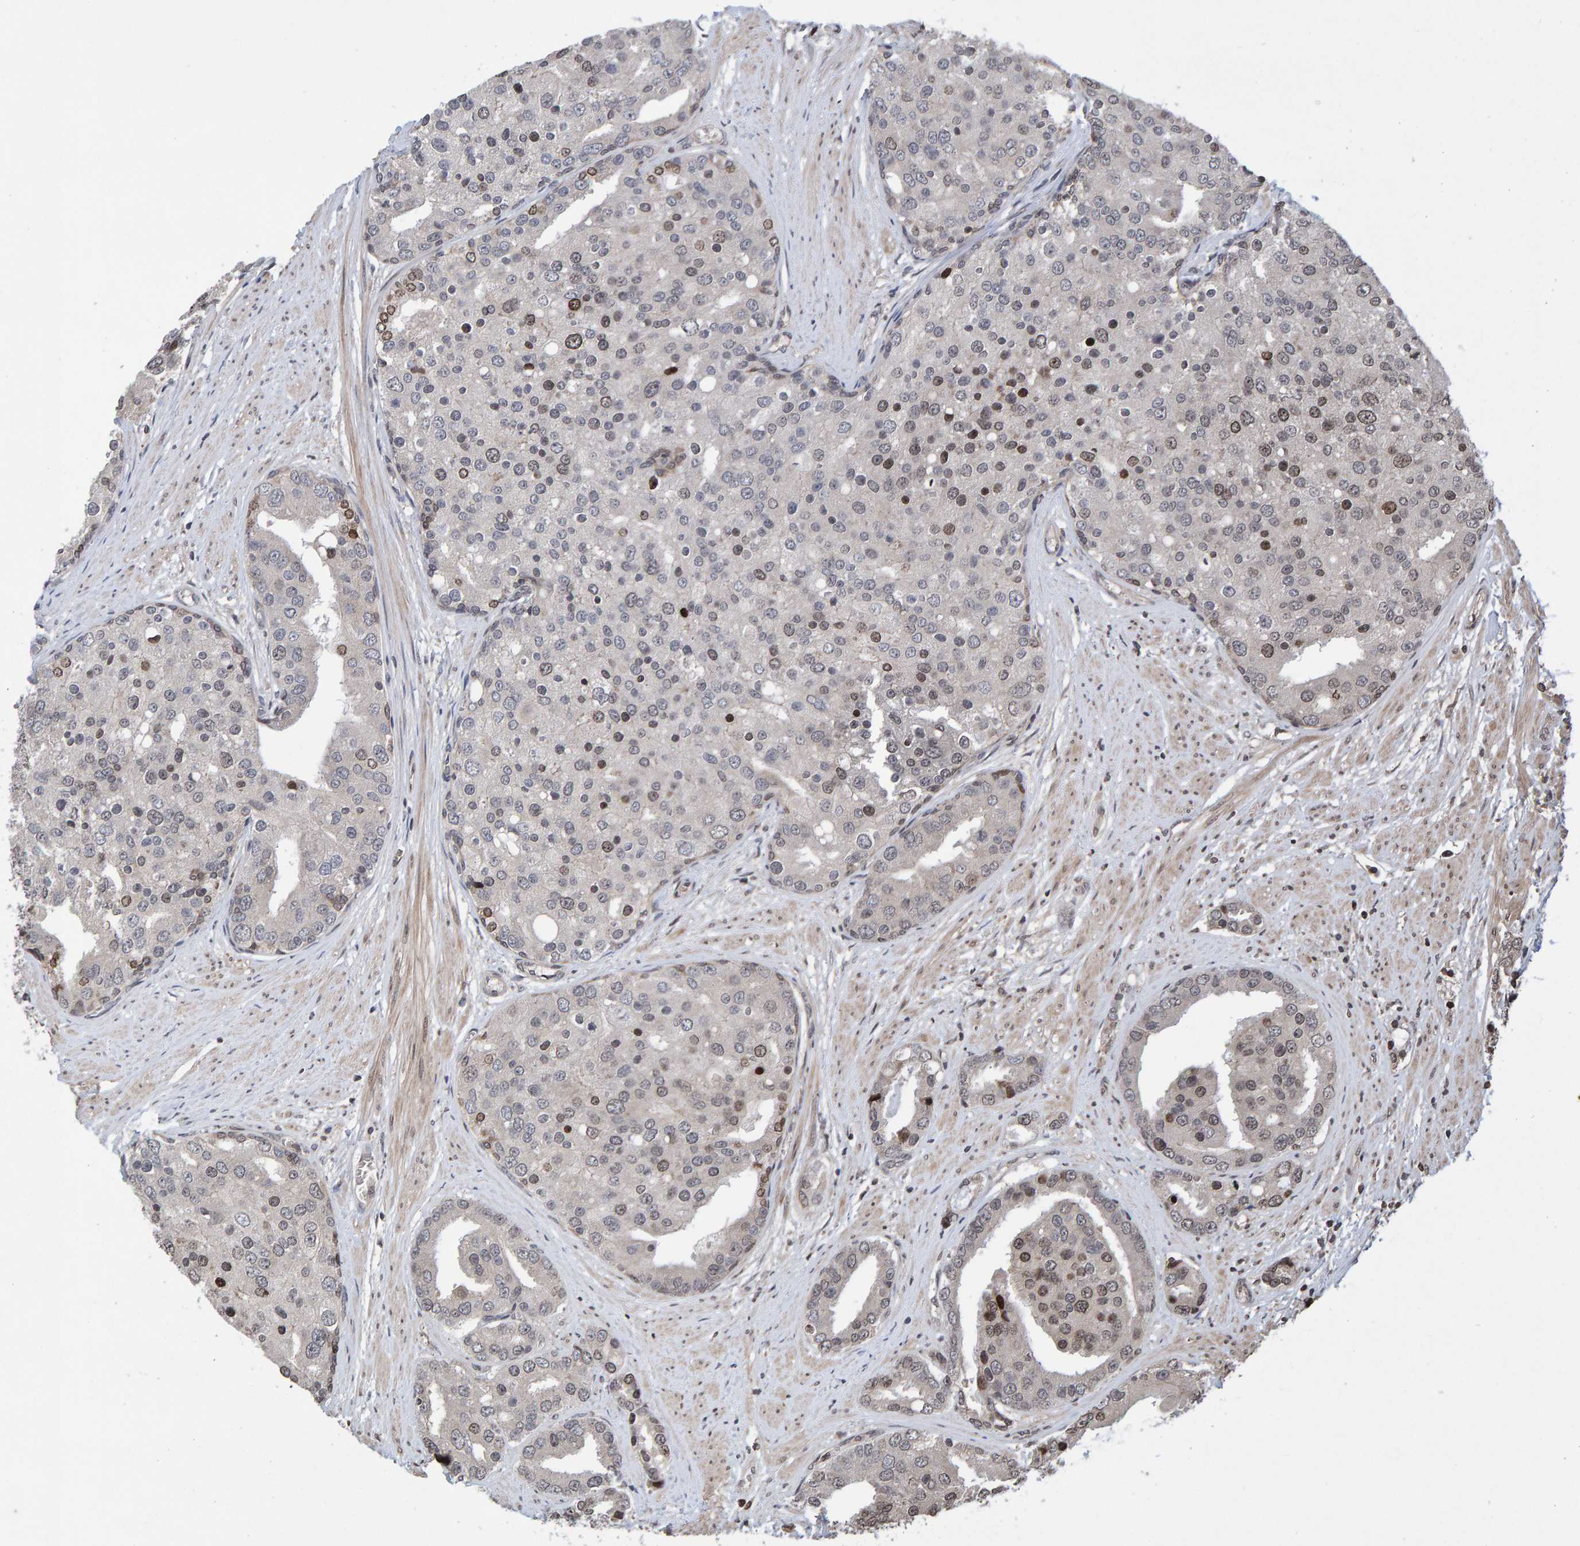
{"staining": {"intensity": "weak", "quantity": "25%-75%", "location": "nuclear"}, "tissue": "prostate cancer", "cell_type": "Tumor cells", "image_type": "cancer", "snomed": [{"axis": "morphology", "description": "Adenocarcinoma, High grade"}, {"axis": "topography", "description": "Prostate"}], "caption": "This photomicrograph reveals high-grade adenocarcinoma (prostate) stained with immunohistochemistry to label a protein in brown. The nuclear of tumor cells show weak positivity for the protein. Nuclei are counter-stained blue.", "gene": "GAB2", "patient": {"sex": "male", "age": 50}}